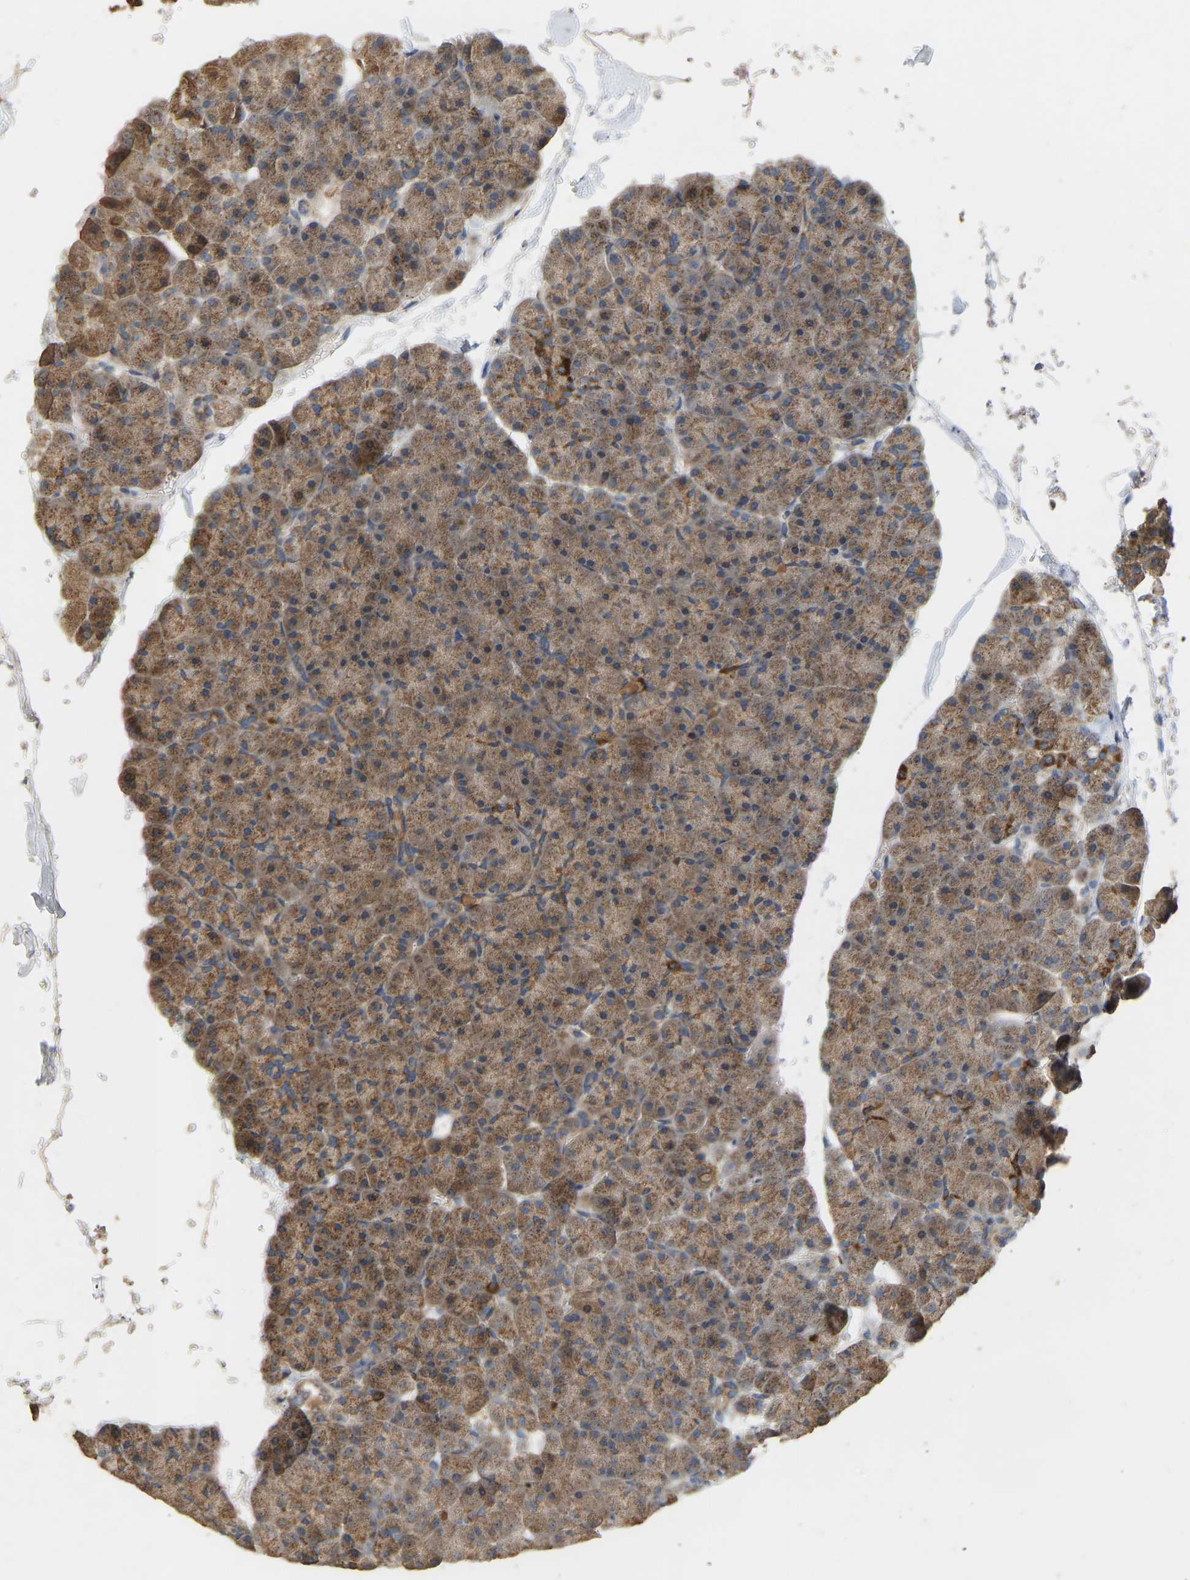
{"staining": {"intensity": "moderate", "quantity": ">75%", "location": "cytoplasmic/membranous"}, "tissue": "pancreas", "cell_type": "Exocrine glandular cells", "image_type": "normal", "snomed": [{"axis": "morphology", "description": "Normal tissue, NOS"}, {"axis": "topography", "description": "Pancreas"}], "caption": "Protein staining of normal pancreas exhibits moderate cytoplasmic/membranous positivity in approximately >75% of exocrine glandular cells.", "gene": "HACD2", "patient": {"sex": "male", "age": 35}}